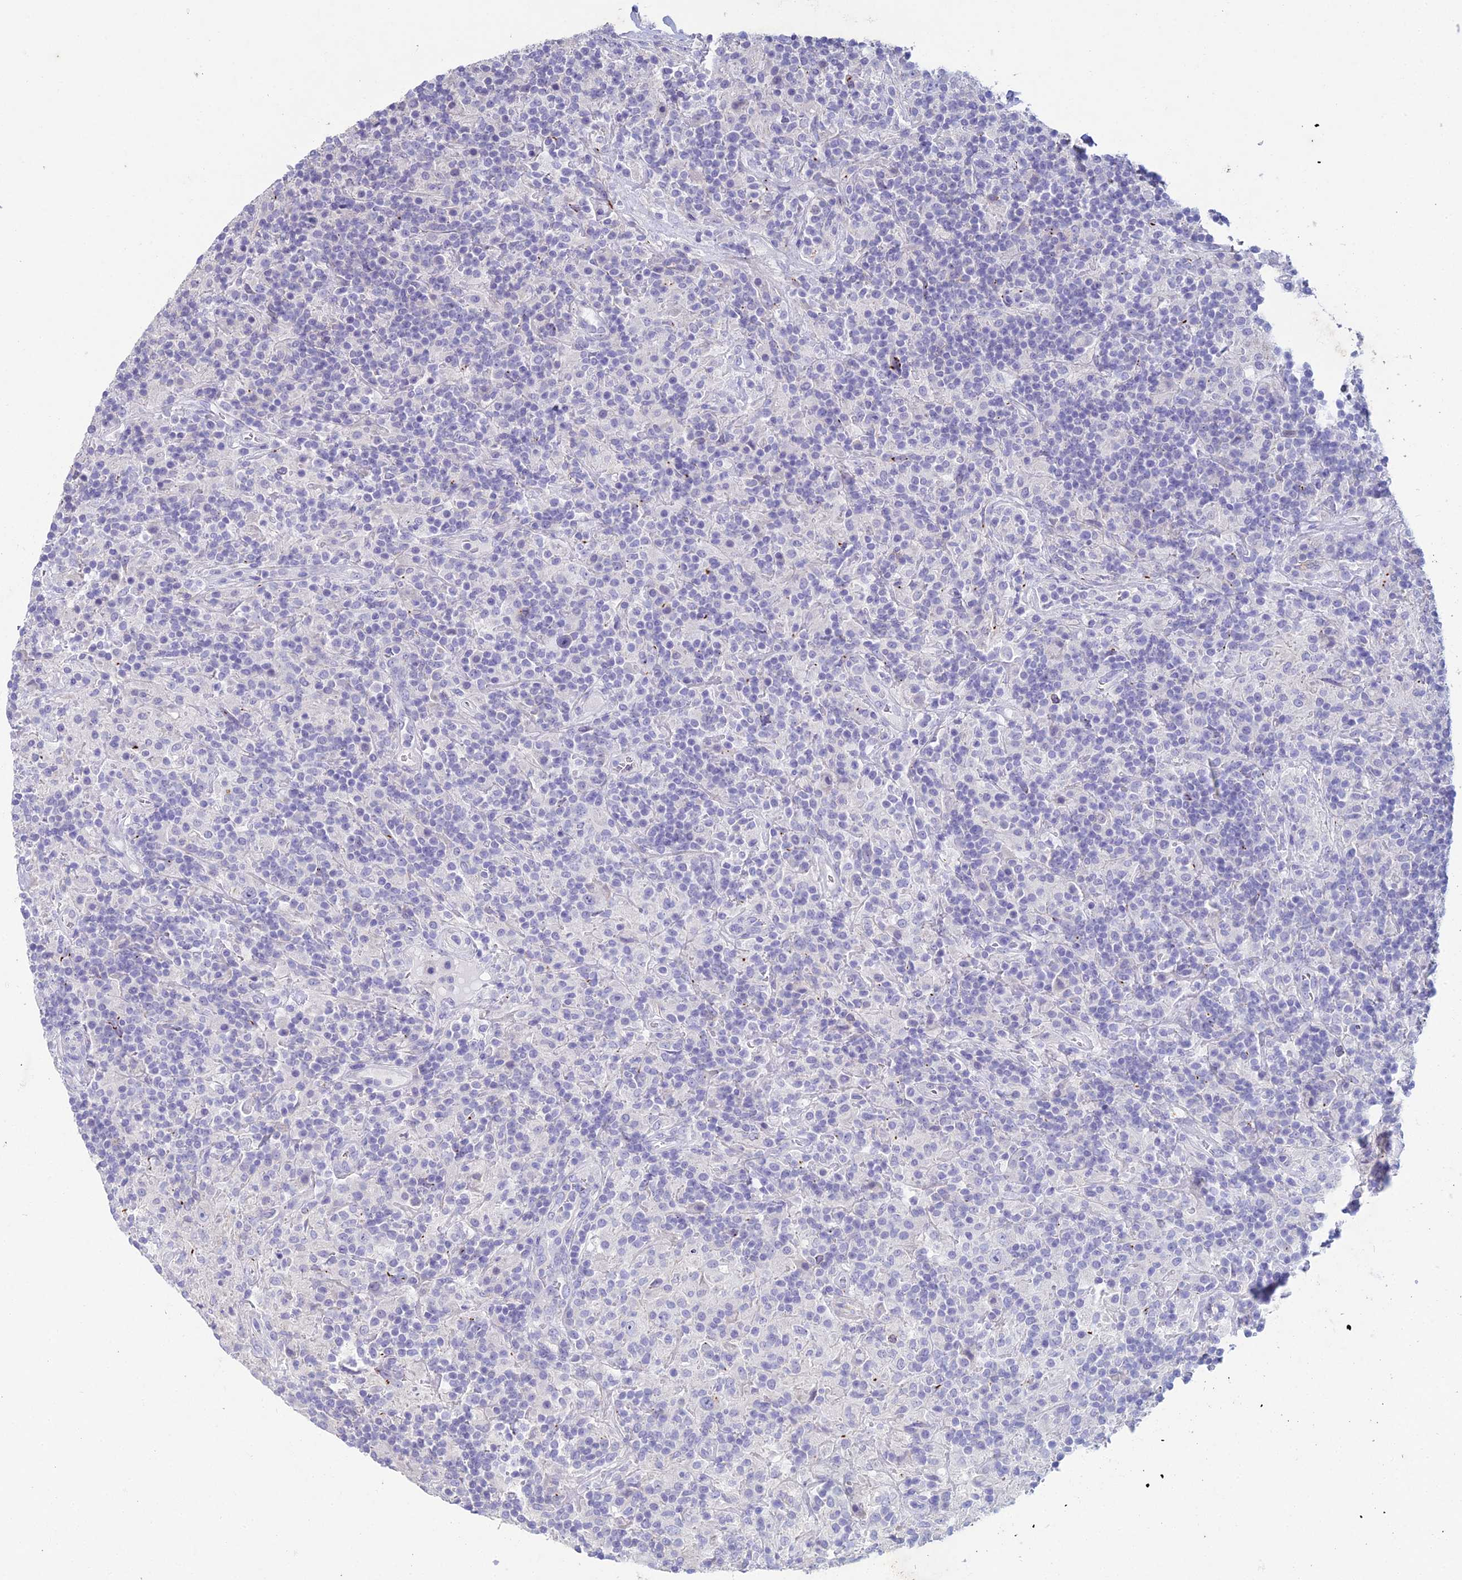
{"staining": {"intensity": "negative", "quantity": "none", "location": "none"}, "tissue": "lymphoma", "cell_type": "Tumor cells", "image_type": "cancer", "snomed": [{"axis": "morphology", "description": "Hodgkin's disease, NOS"}, {"axis": "topography", "description": "Lymph node"}], "caption": "There is no significant expression in tumor cells of lymphoma.", "gene": "NCAM1", "patient": {"sex": "male", "age": 70}}